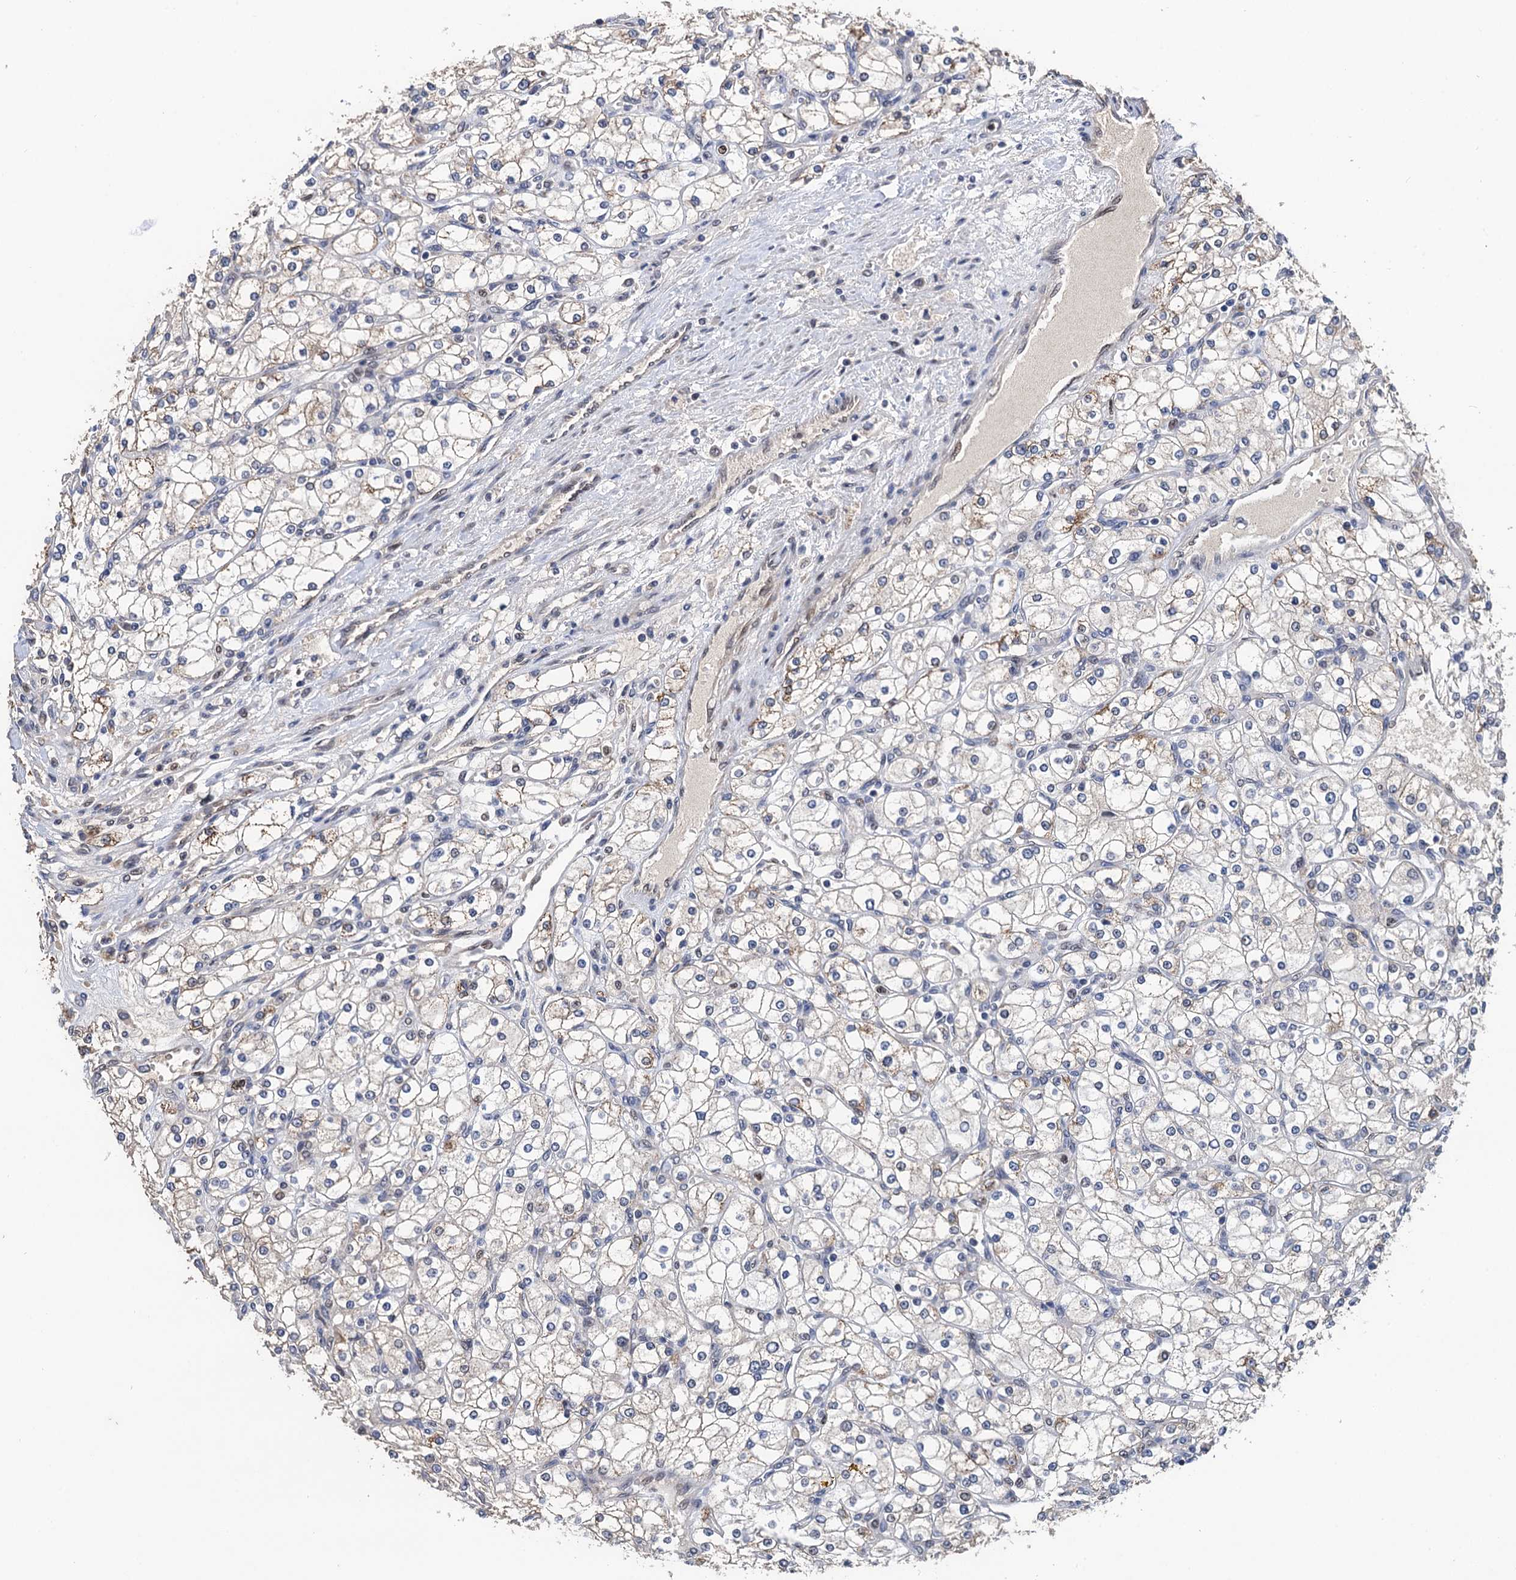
{"staining": {"intensity": "weak", "quantity": "<25%", "location": "cytoplasmic/membranous"}, "tissue": "renal cancer", "cell_type": "Tumor cells", "image_type": "cancer", "snomed": [{"axis": "morphology", "description": "Adenocarcinoma, NOS"}, {"axis": "topography", "description": "Kidney"}], "caption": "Immunohistochemical staining of human adenocarcinoma (renal) demonstrates no significant positivity in tumor cells.", "gene": "TSEN34", "patient": {"sex": "male", "age": 80}}